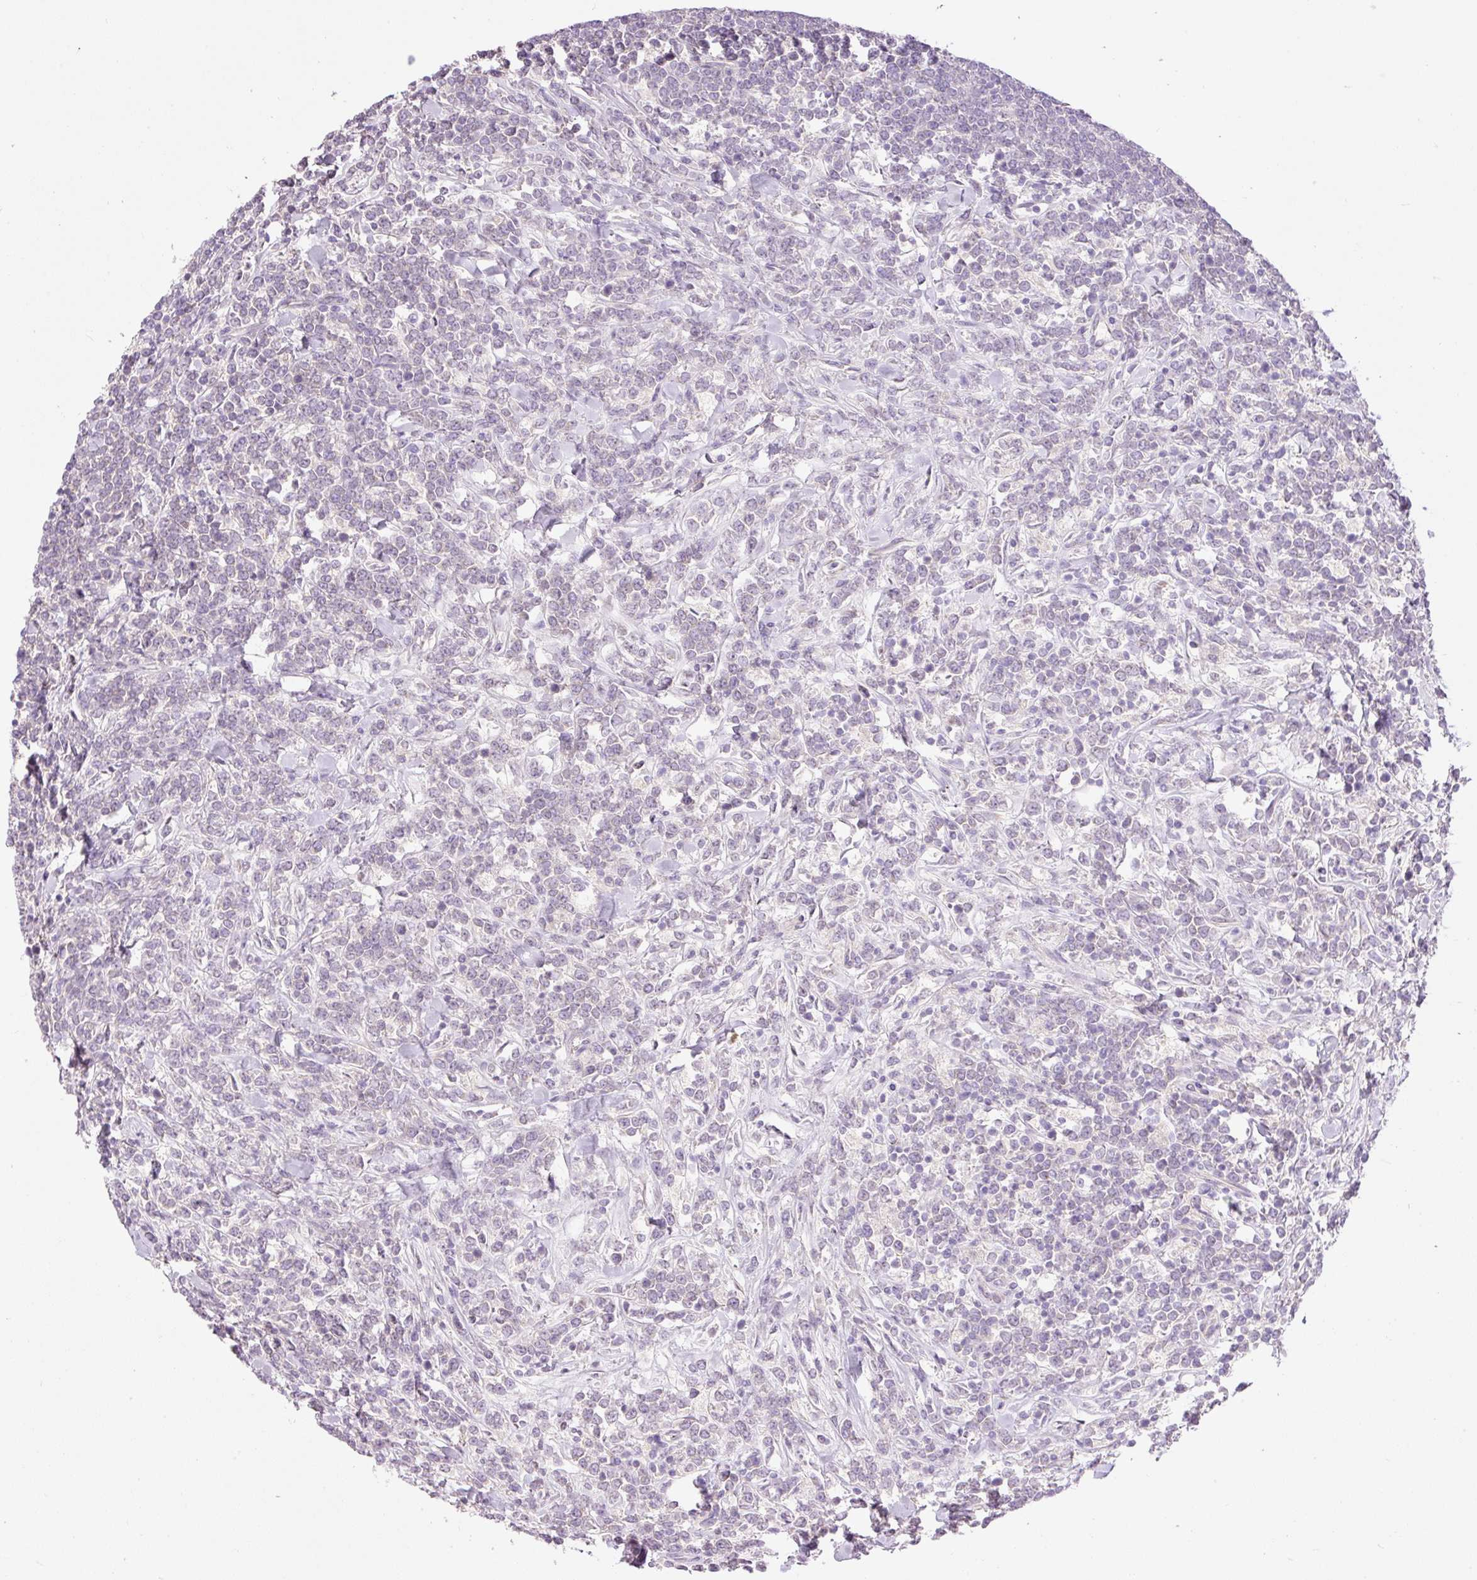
{"staining": {"intensity": "negative", "quantity": "none", "location": "none"}, "tissue": "lymphoma", "cell_type": "Tumor cells", "image_type": "cancer", "snomed": [{"axis": "morphology", "description": "Malignant lymphoma, non-Hodgkin's type, High grade"}, {"axis": "topography", "description": "Small intestine"}, {"axis": "topography", "description": "Colon"}], "caption": "This is an immunohistochemistry (IHC) histopathology image of human lymphoma. There is no staining in tumor cells.", "gene": "PNPLA5", "patient": {"sex": "male", "age": 8}}